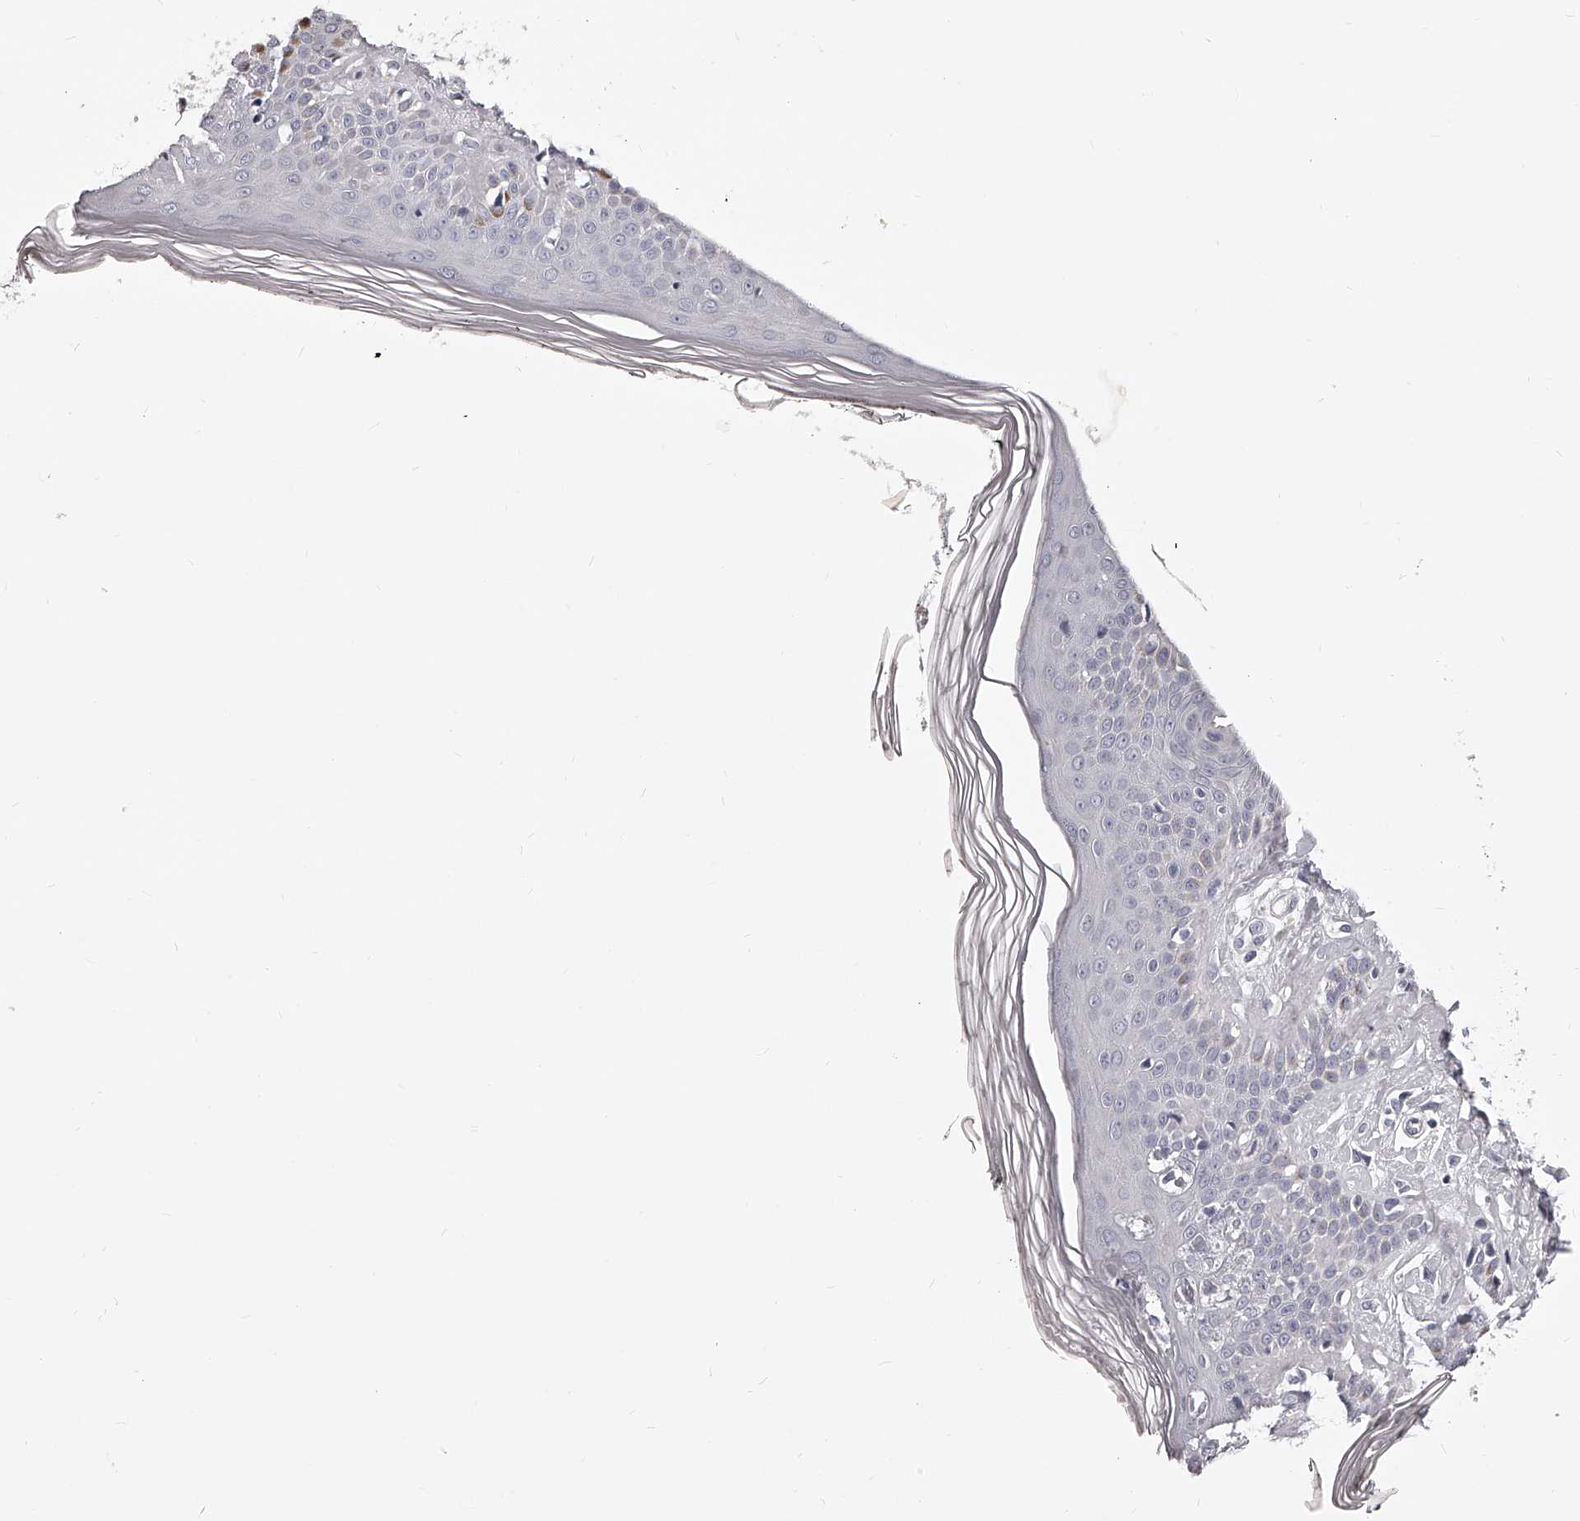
{"staining": {"intensity": "negative", "quantity": "none", "location": "none"}, "tissue": "skin", "cell_type": "Fibroblasts", "image_type": "normal", "snomed": [{"axis": "morphology", "description": "Normal tissue, NOS"}, {"axis": "topography", "description": "Skin"}], "caption": "Photomicrograph shows no significant protein expression in fibroblasts of benign skin.", "gene": "DMRT1", "patient": {"sex": "female", "age": 64}}